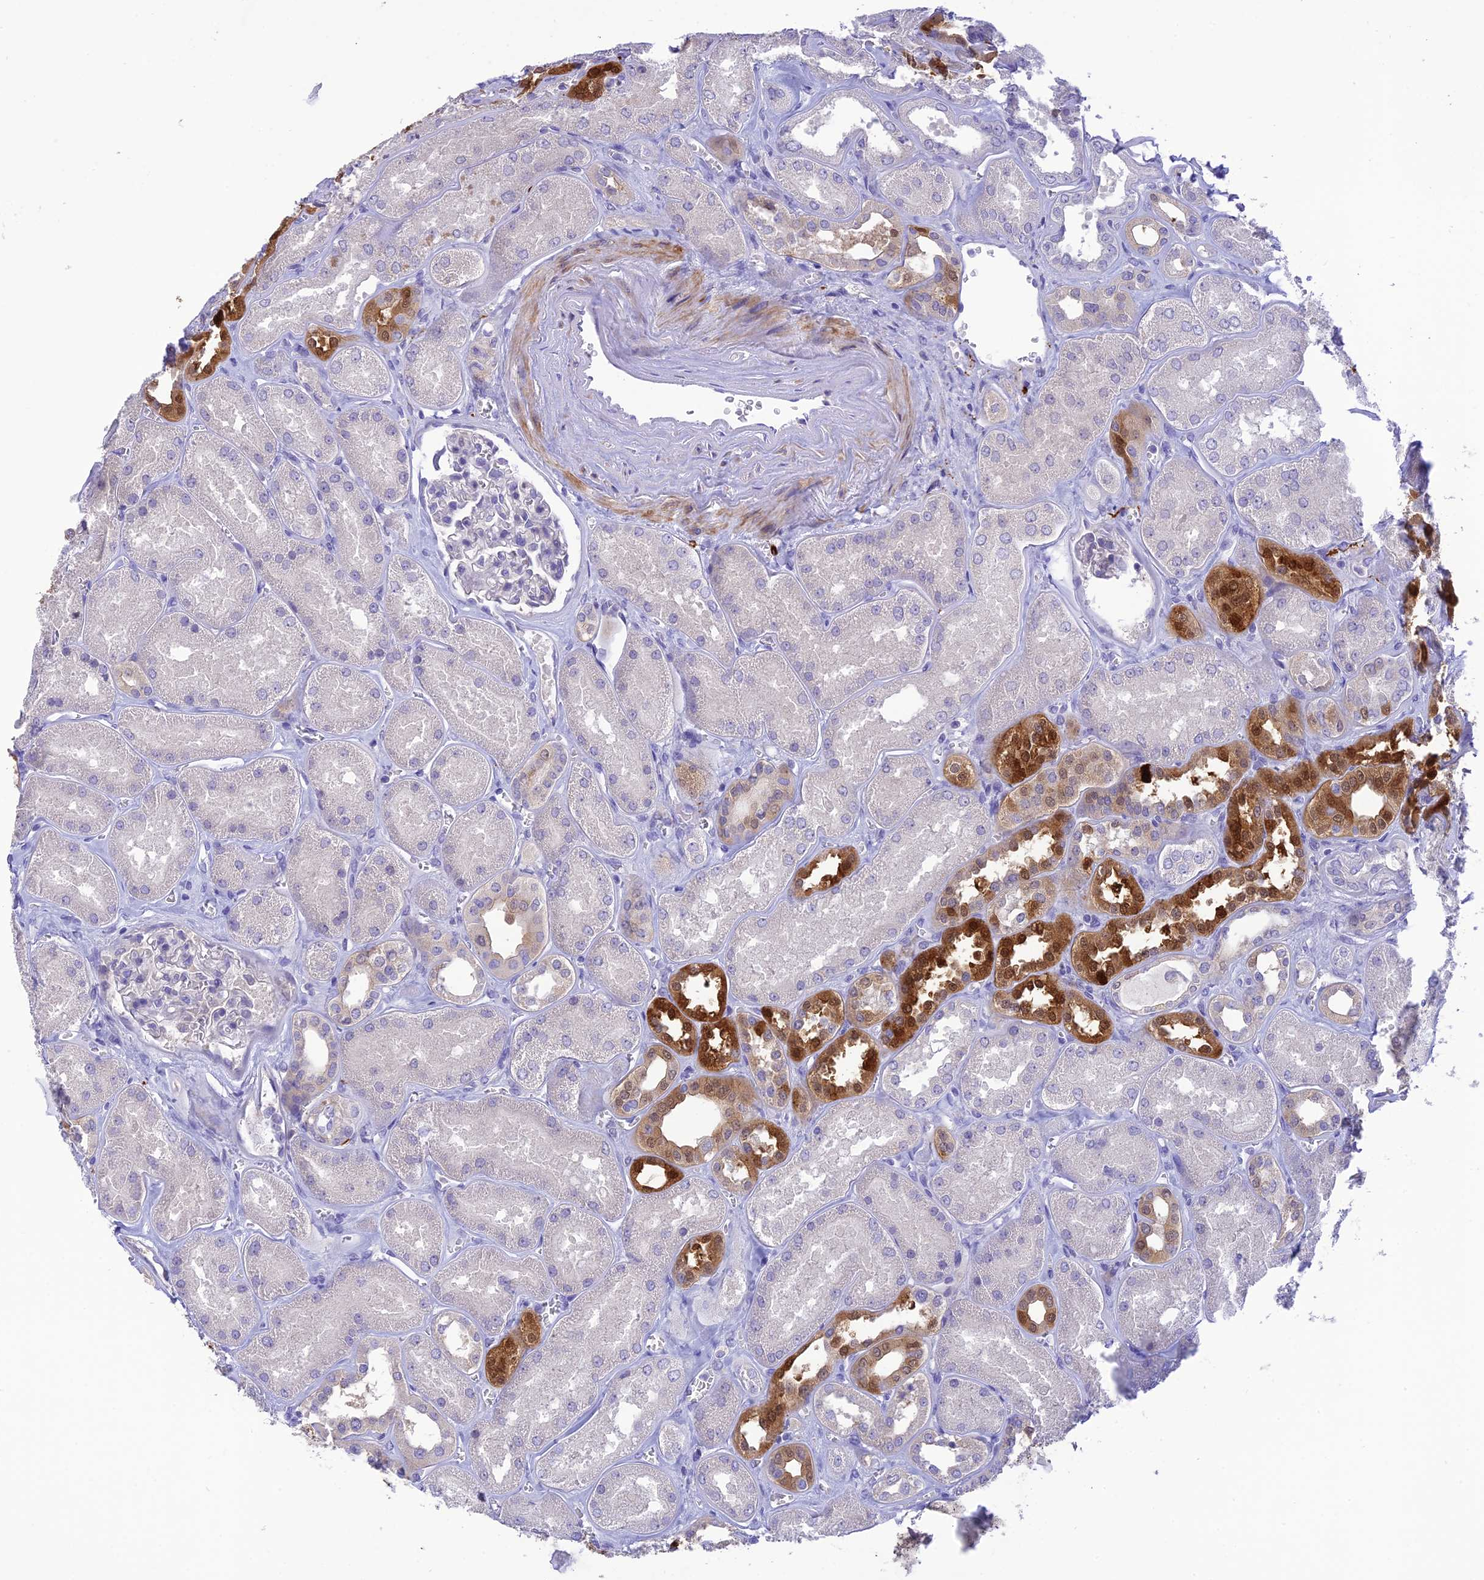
{"staining": {"intensity": "negative", "quantity": "none", "location": "none"}, "tissue": "kidney", "cell_type": "Cells in glomeruli", "image_type": "normal", "snomed": [{"axis": "morphology", "description": "Normal tissue, NOS"}, {"axis": "morphology", "description": "Adenocarcinoma, NOS"}, {"axis": "topography", "description": "Kidney"}], "caption": "IHC histopathology image of unremarkable kidney: kidney stained with DAB demonstrates no significant protein expression in cells in glomeruli. (Brightfield microscopy of DAB (3,3'-diaminobenzidine) immunohistochemistry at high magnification).", "gene": "XPO7", "patient": {"sex": "female", "age": 68}}